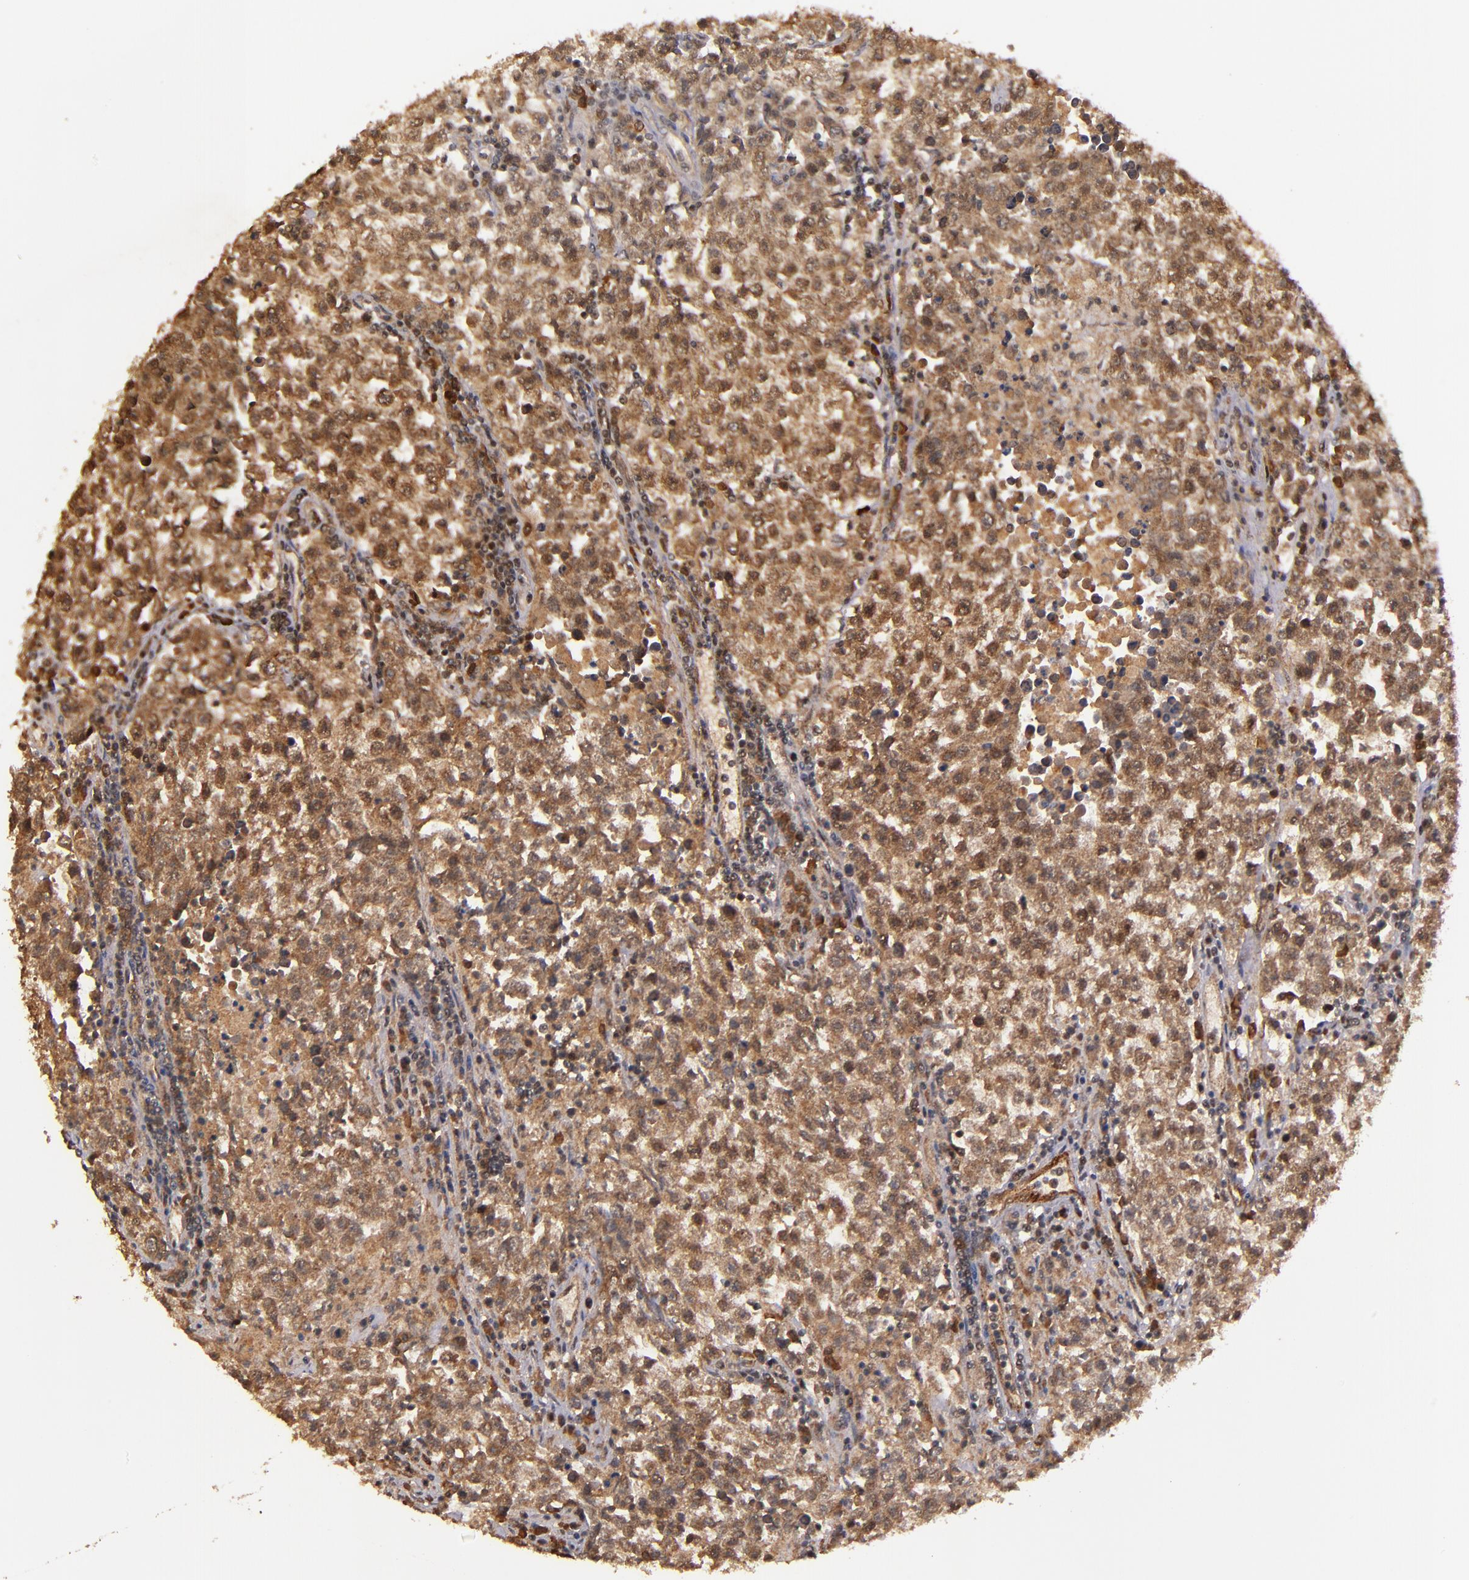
{"staining": {"intensity": "strong", "quantity": ">75%", "location": "cytoplasmic/membranous"}, "tissue": "testis cancer", "cell_type": "Tumor cells", "image_type": "cancer", "snomed": [{"axis": "morphology", "description": "Seminoma, NOS"}, {"axis": "topography", "description": "Testis"}], "caption": "Strong cytoplasmic/membranous protein staining is appreciated in about >75% of tumor cells in testis seminoma.", "gene": "RIOK3", "patient": {"sex": "male", "age": 36}}